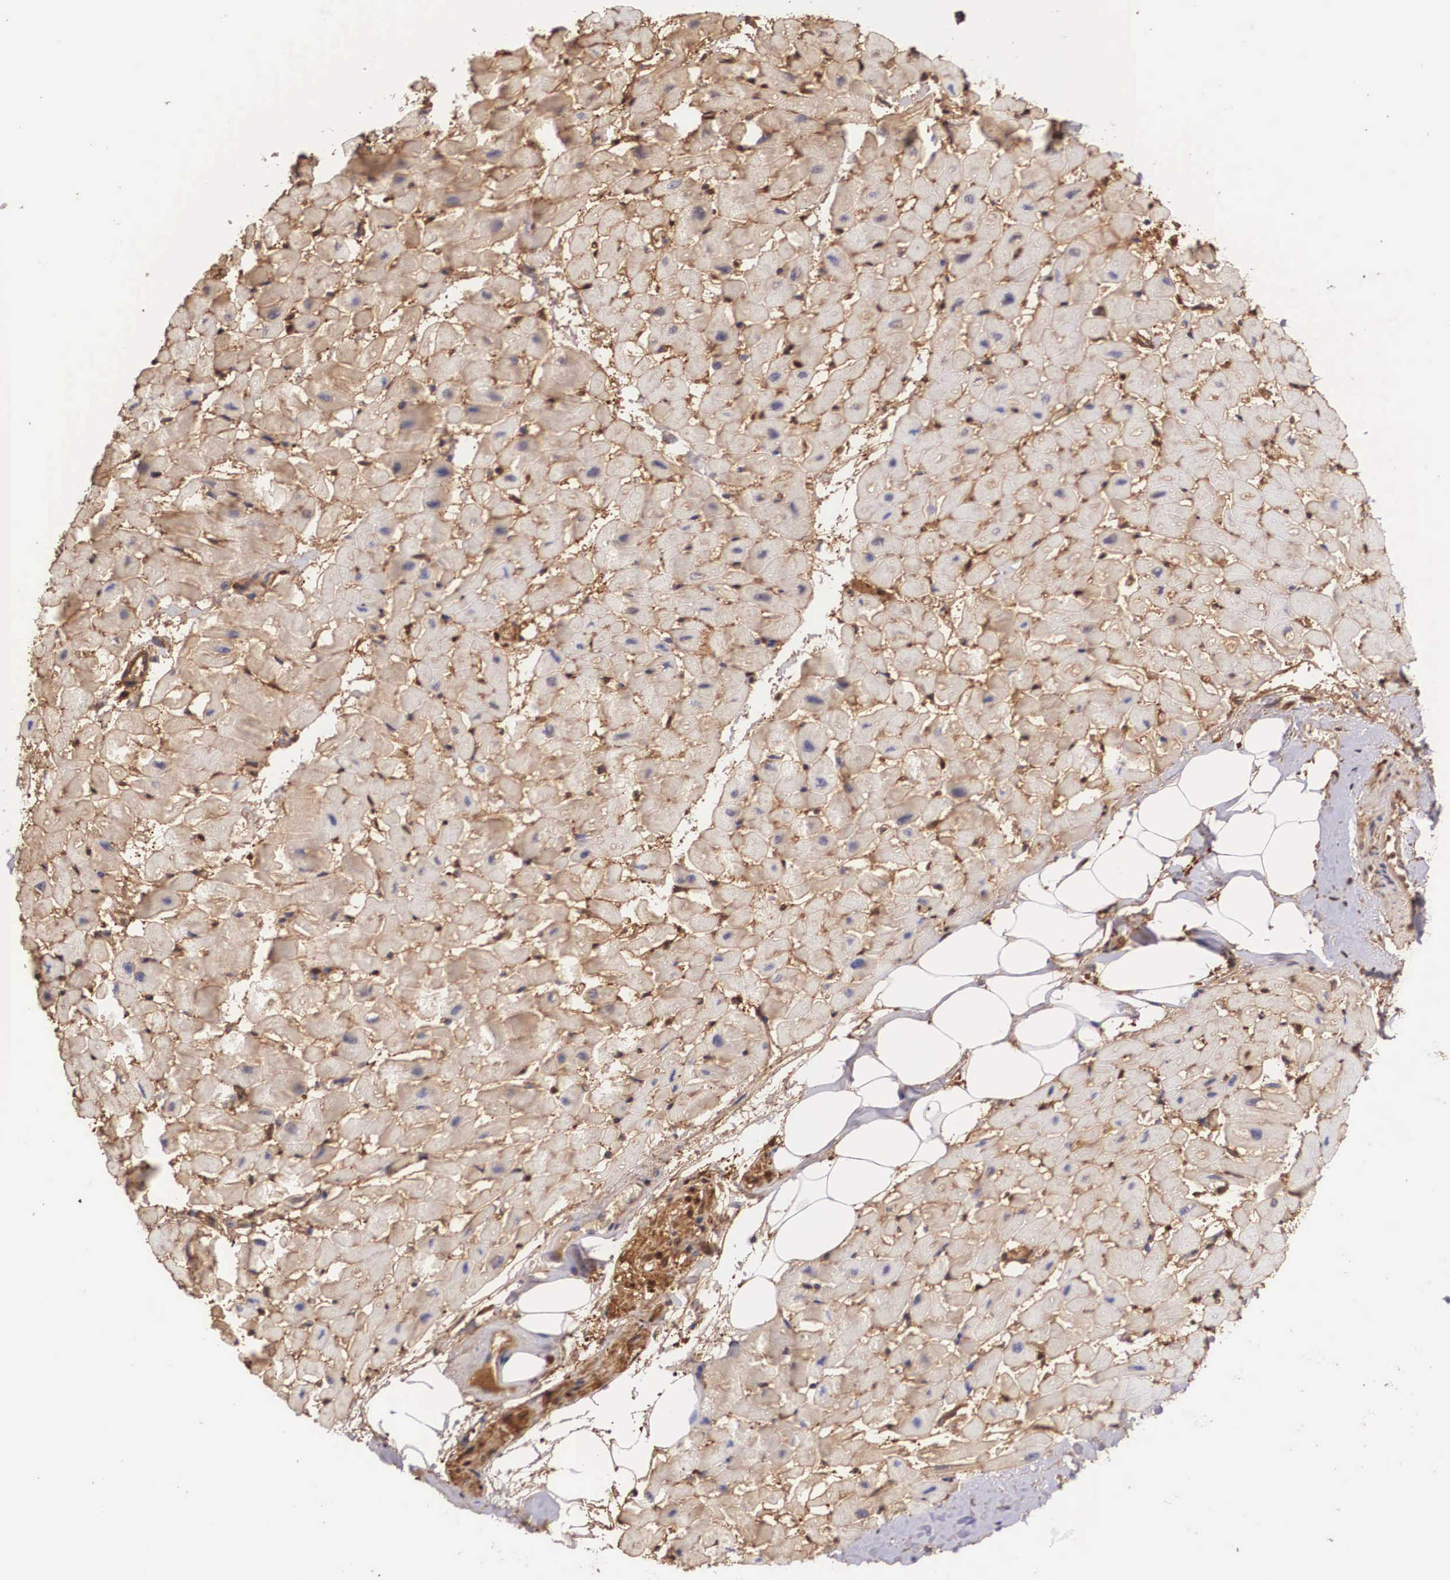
{"staining": {"intensity": "negative", "quantity": "none", "location": "none"}, "tissue": "heart muscle", "cell_type": "Cardiomyocytes", "image_type": "normal", "snomed": [{"axis": "morphology", "description": "Normal tissue, NOS"}, {"axis": "topography", "description": "Heart"}], "caption": "Immunohistochemistry histopathology image of benign heart muscle: heart muscle stained with DAB (3,3'-diaminobenzidine) reveals no significant protein expression in cardiomyocytes.", "gene": "LGALS1", "patient": {"sex": "male", "age": 45}}